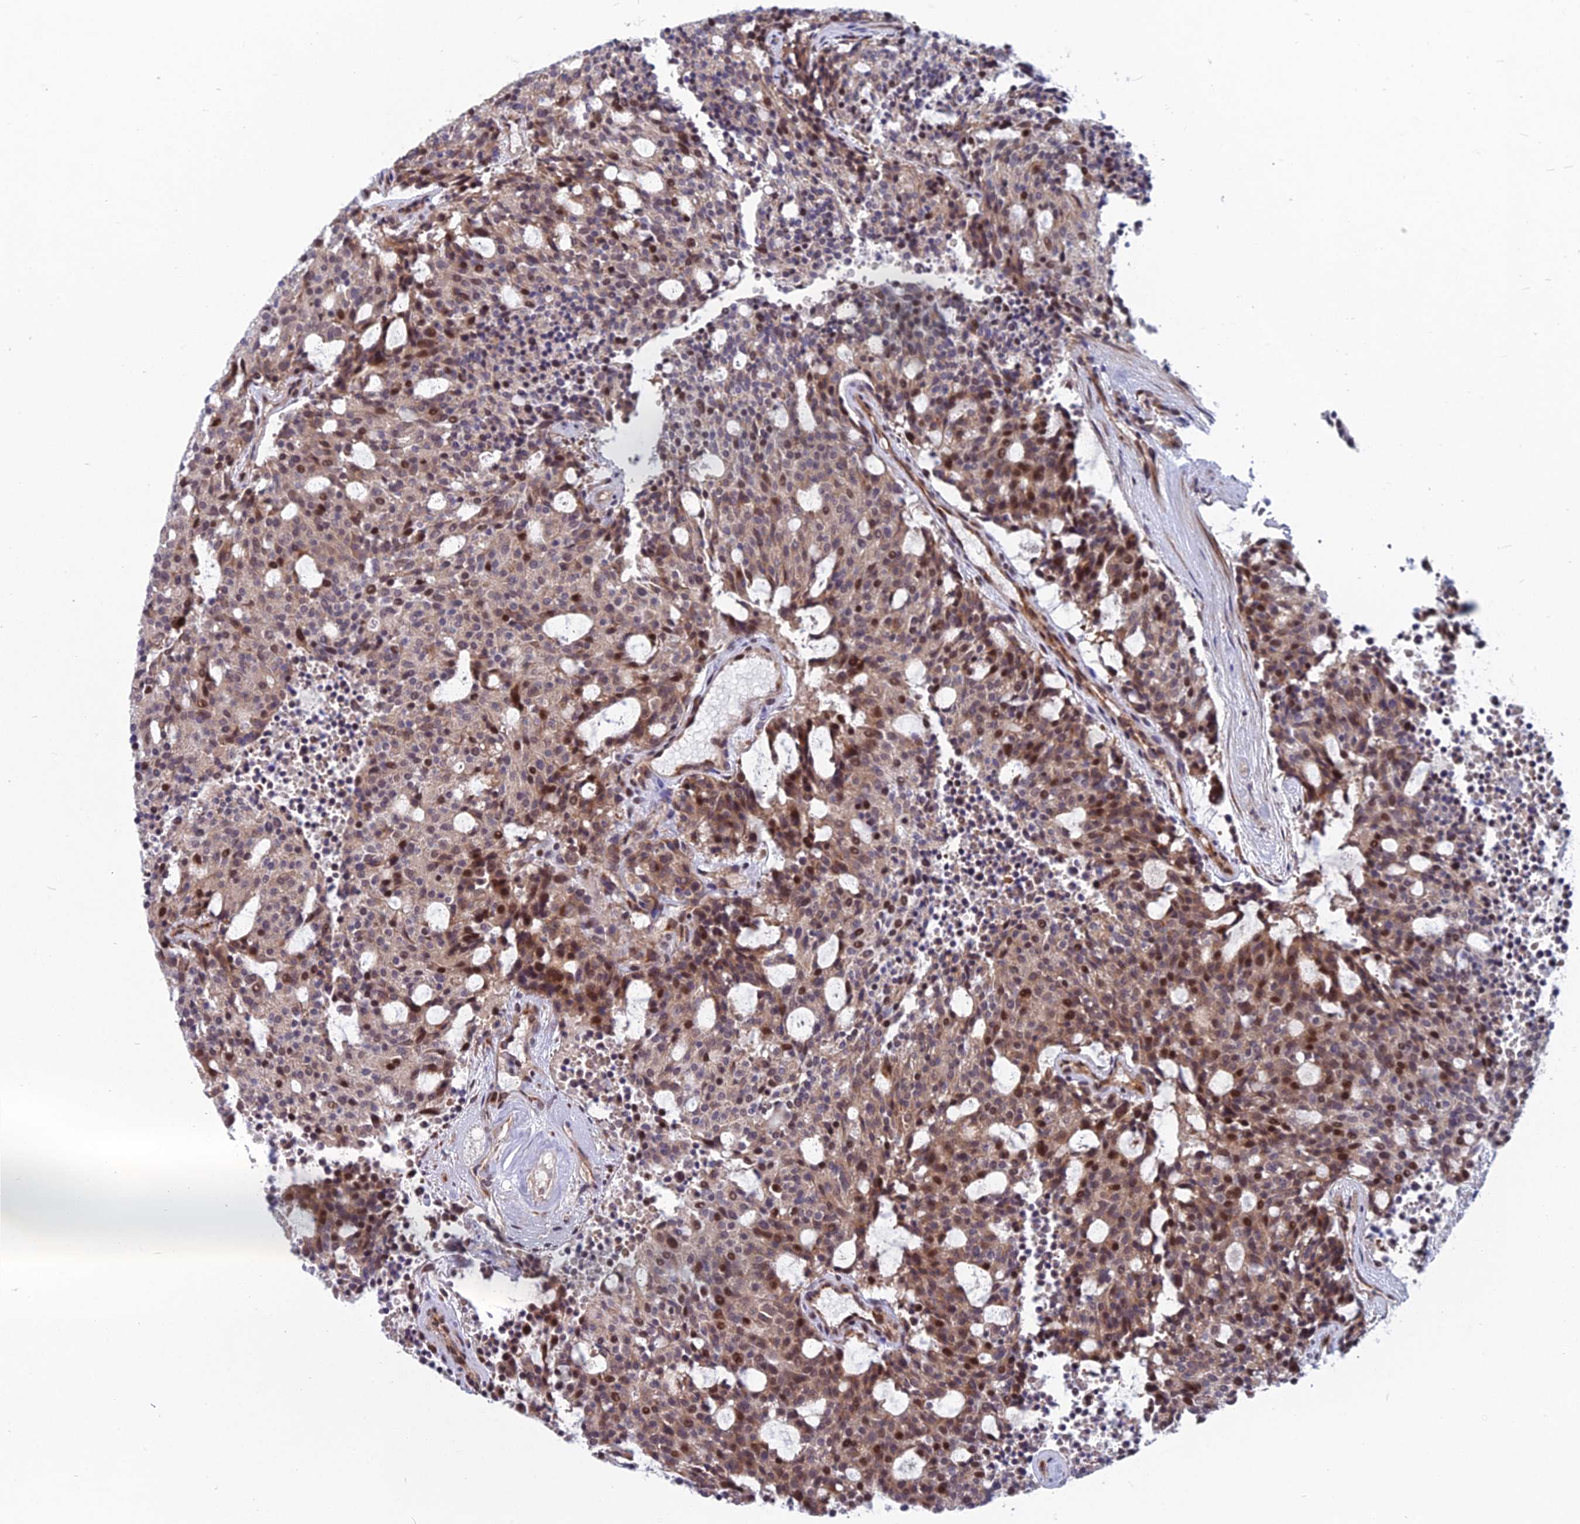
{"staining": {"intensity": "moderate", "quantity": "25%-75%", "location": "cytoplasmic/membranous,nuclear"}, "tissue": "carcinoid", "cell_type": "Tumor cells", "image_type": "cancer", "snomed": [{"axis": "morphology", "description": "Carcinoid, malignant, NOS"}, {"axis": "topography", "description": "Pancreas"}], "caption": "Human malignant carcinoid stained with a brown dye exhibits moderate cytoplasmic/membranous and nuclear positive expression in about 25%-75% of tumor cells.", "gene": "COMMD2", "patient": {"sex": "female", "age": 54}}